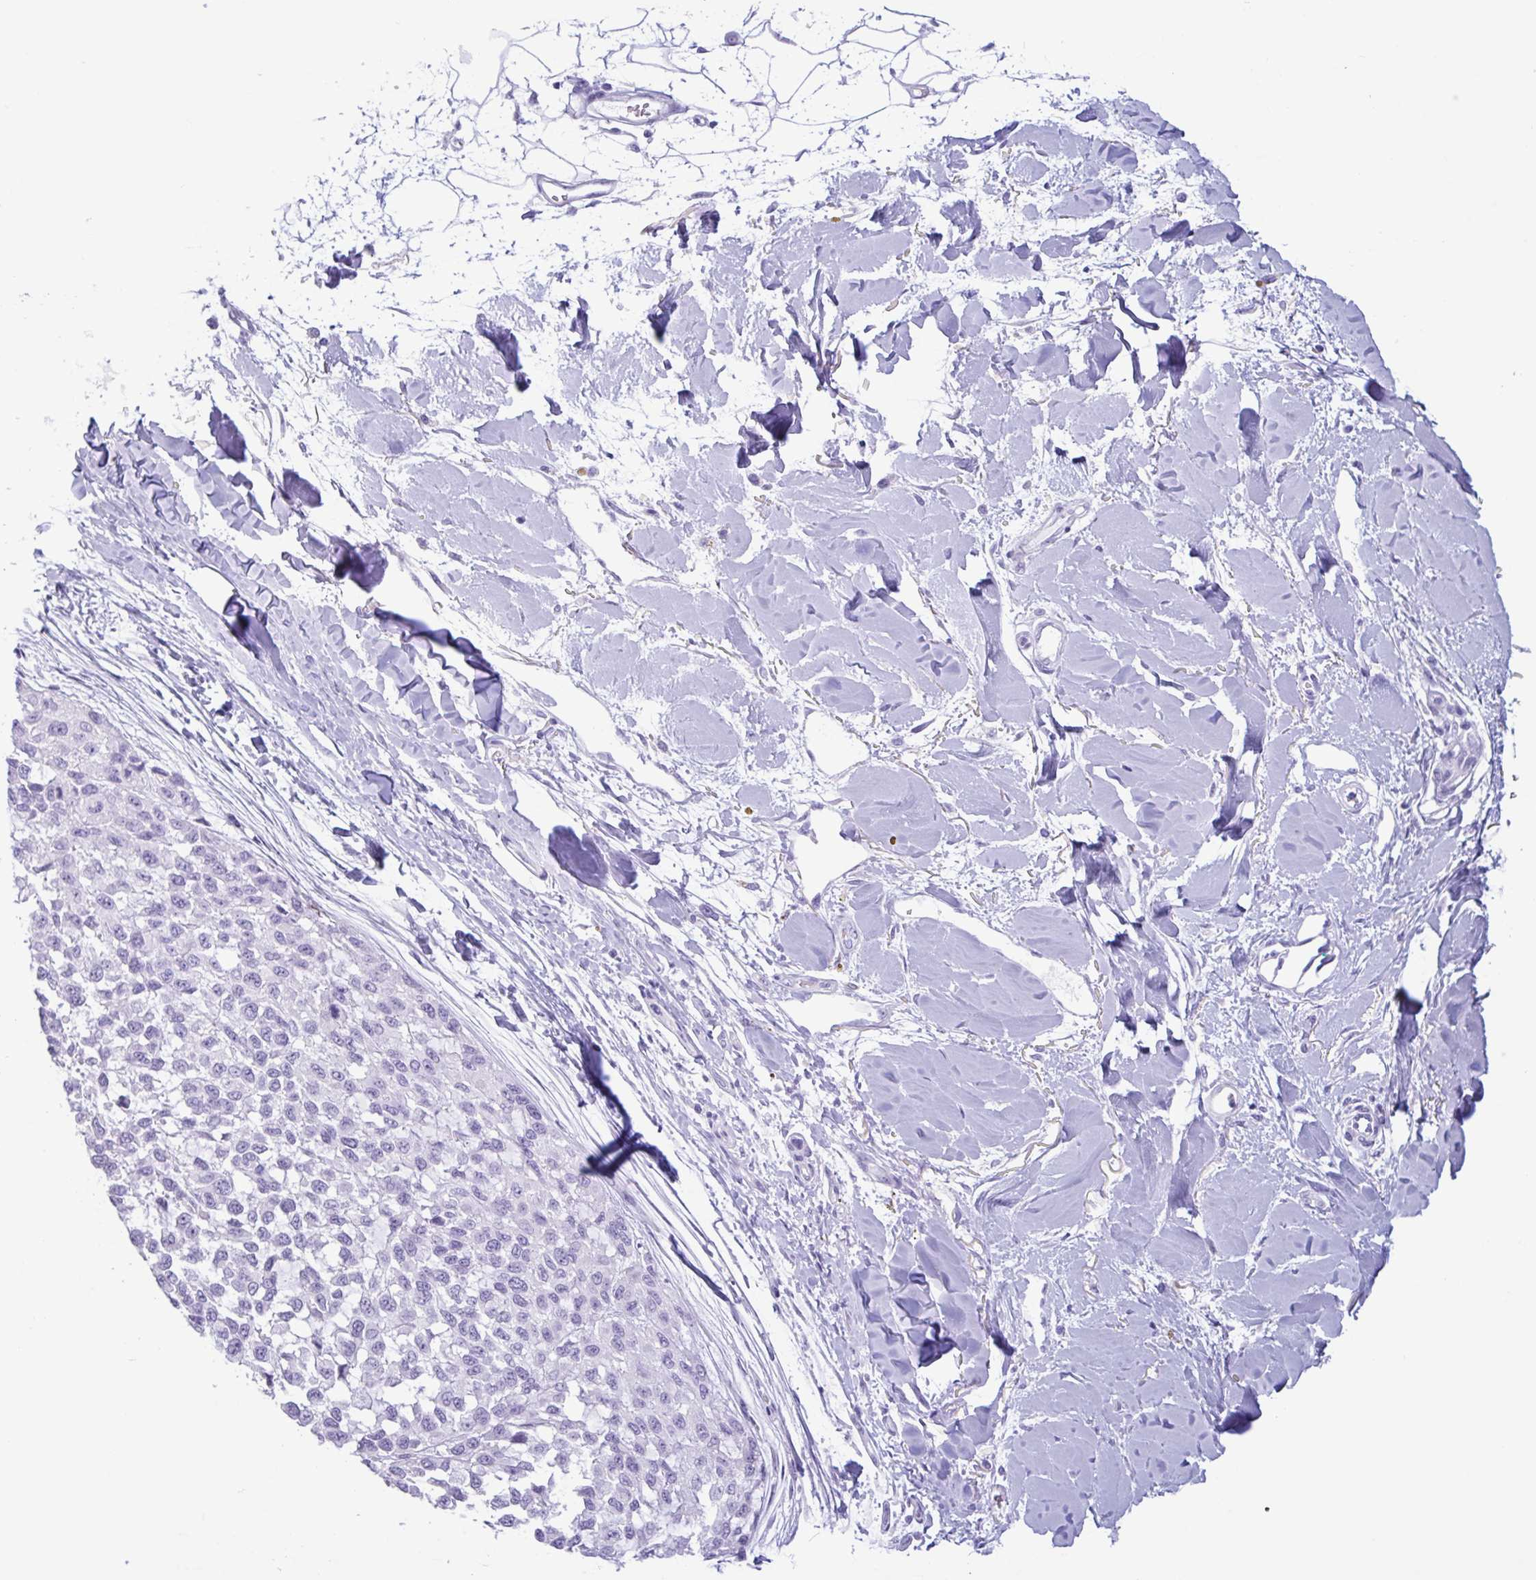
{"staining": {"intensity": "negative", "quantity": "none", "location": "none"}, "tissue": "melanoma", "cell_type": "Tumor cells", "image_type": "cancer", "snomed": [{"axis": "morphology", "description": "Malignant melanoma, NOS"}, {"axis": "topography", "description": "Skin"}], "caption": "Tumor cells are negative for brown protein staining in melanoma.", "gene": "CTSE", "patient": {"sex": "male", "age": 62}}